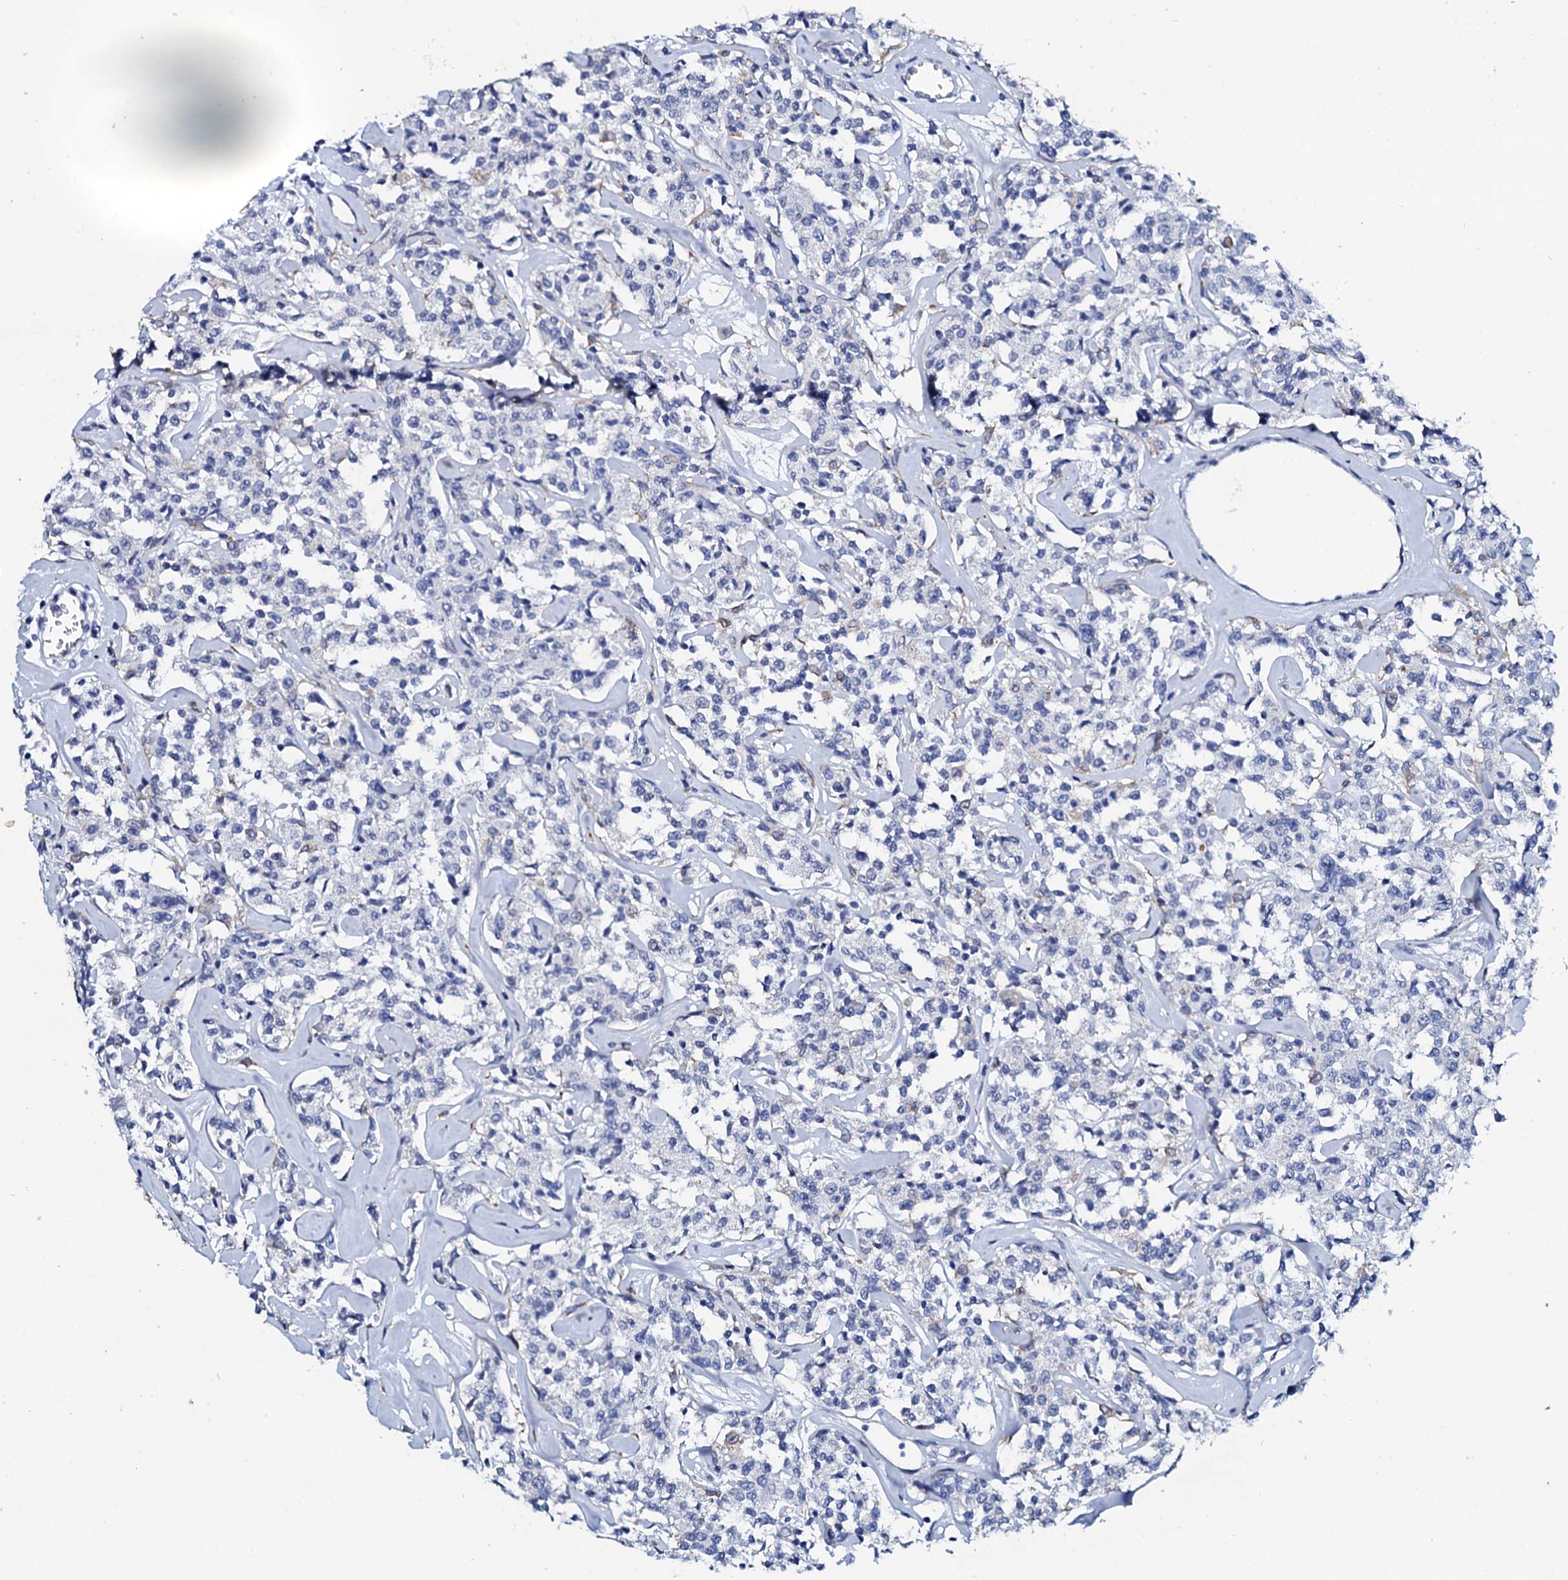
{"staining": {"intensity": "negative", "quantity": "none", "location": "none"}, "tissue": "lymphoma", "cell_type": "Tumor cells", "image_type": "cancer", "snomed": [{"axis": "morphology", "description": "Malignant lymphoma, non-Hodgkin's type, Low grade"}, {"axis": "topography", "description": "Small intestine"}], "caption": "The micrograph shows no staining of tumor cells in lymphoma.", "gene": "GLB1L3", "patient": {"sex": "female", "age": 59}}